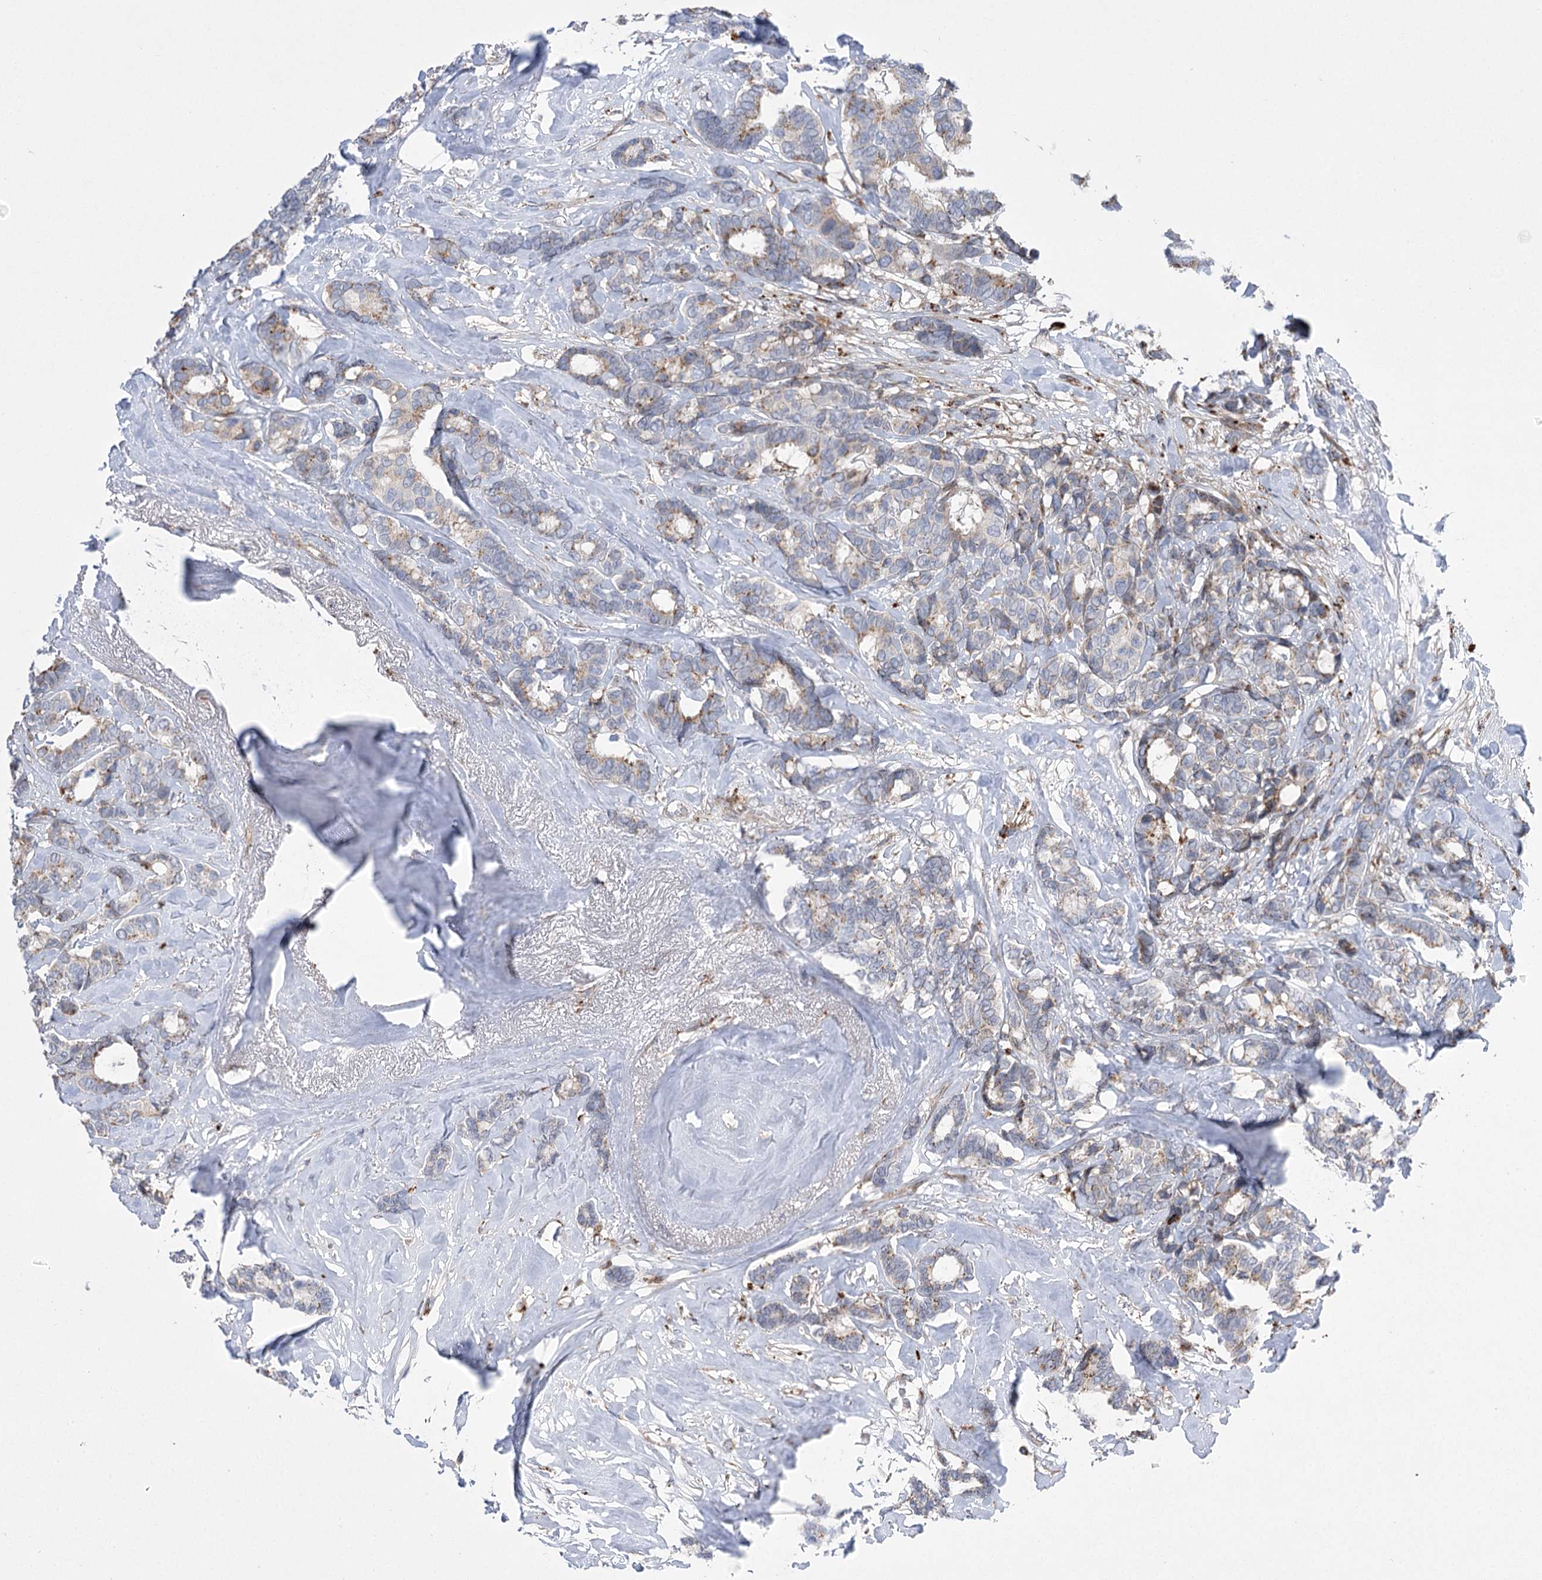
{"staining": {"intensity": "weak", "quantity": "25%-75%", "location": "cytoplasmic/membranous"}, "tissue": "breast cancer", "cell_type": "Tumor cells", "image_type": "cancer", "snomed": [{"axis": "morphology", "description": "Duct carcinoma"}, {"axis": "topography", "description": "Breast"}], "caption": "Brown immunohistochemical staining in human invasive ductal carcinoma (breast) demonstrates weak cytoplasmic/membranous expression in approximately 25%-75% of tumor cells.", "gene": "NME7", "patient": {"sex": "female", "age": 87}}